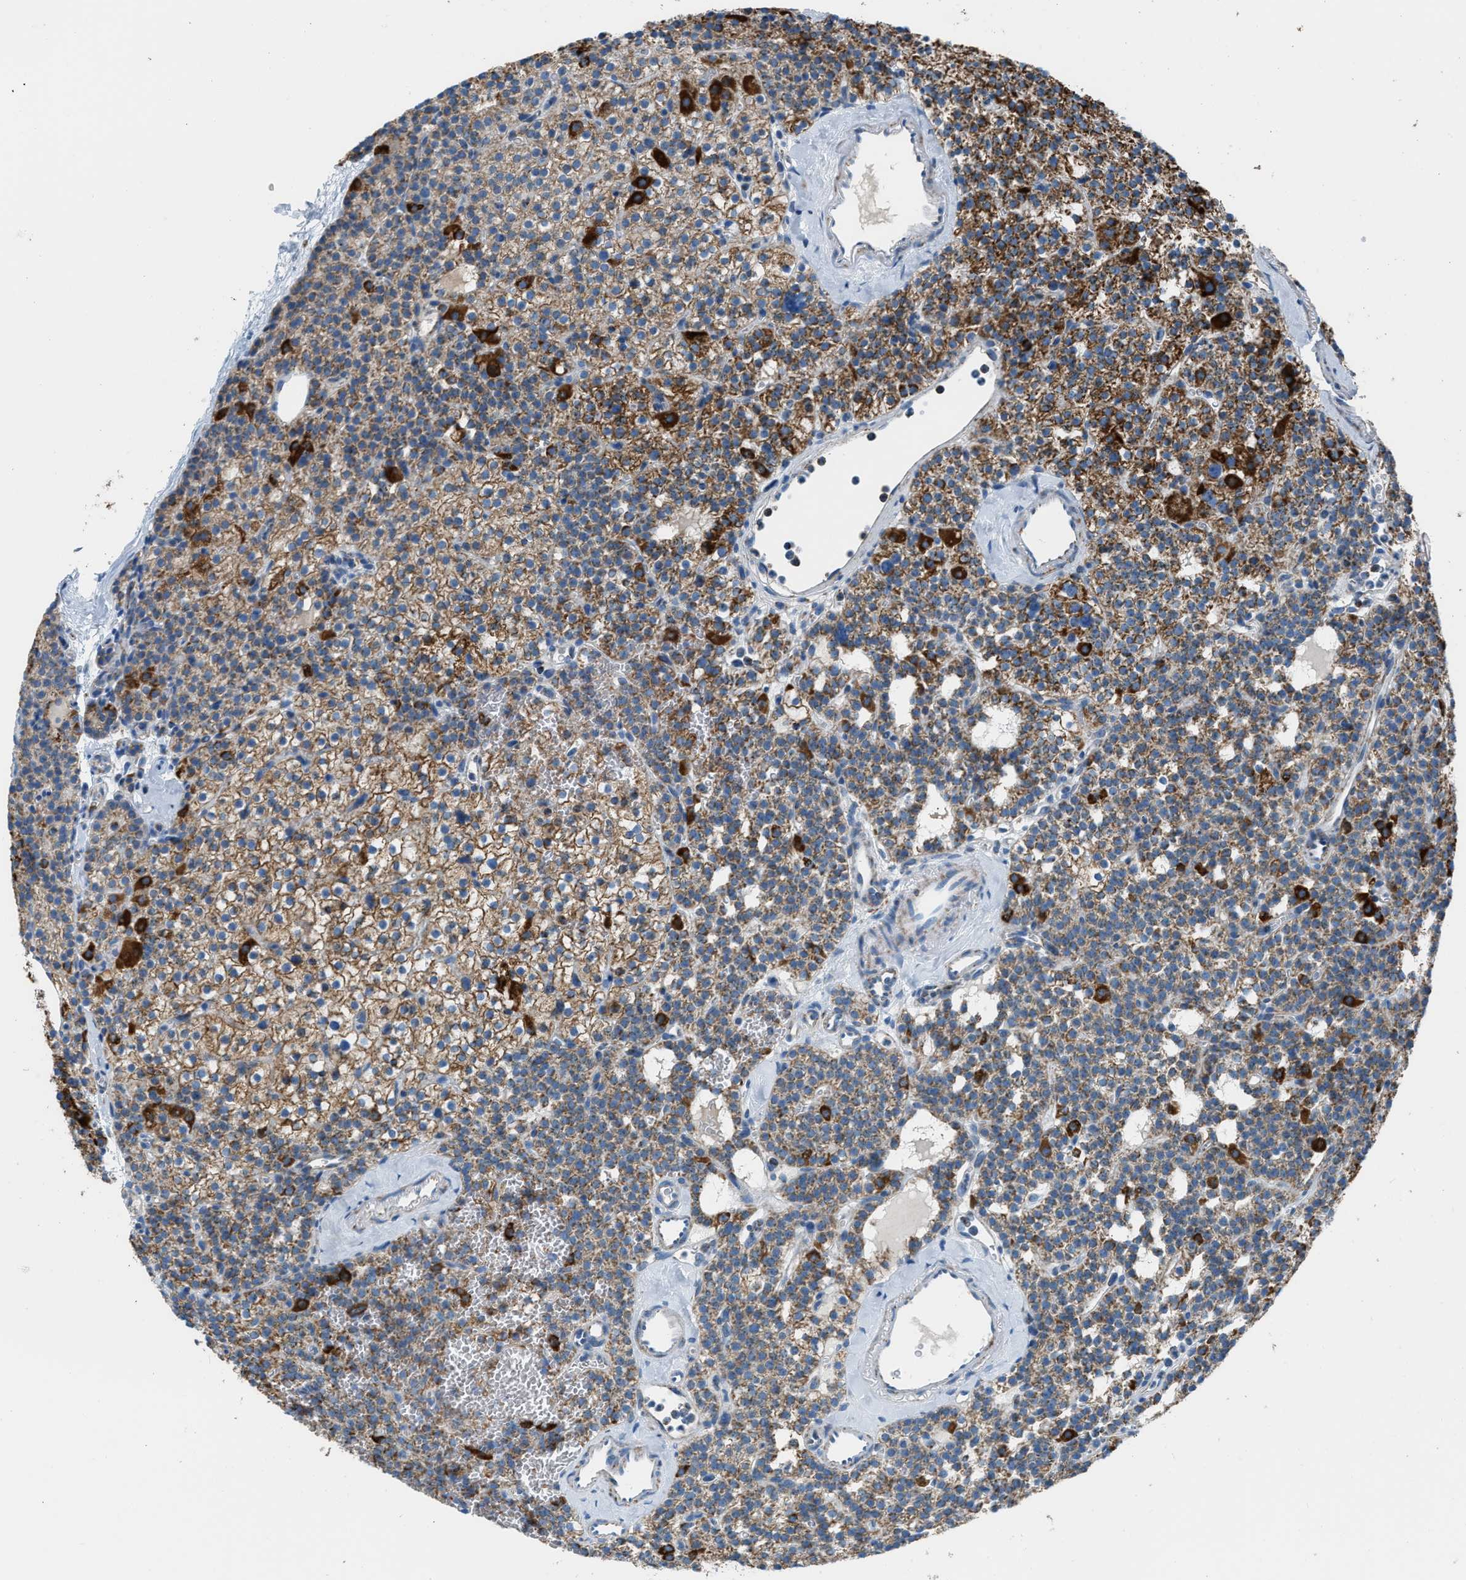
{"staining": {"intensity": "strong", "quantity": ">75%", "location": "cytoplasmic/membranous"}, "tissue": "parathyroid gland", "cell_type": "Glandular cells", "image_type": "normal", "snomed": [{"axis": "morphology", "description": "Normal tissue, NOS"}, {"axis": "morphology", "description": "Adenoma, NOS"}, {"axis": "topography", "description": "Parathyroid gland"}], "caption": "Immunohistochemistry of normal human parathyroid gland exhibits high levels of strong cytoplasmic/membranous positivity in approximately >75% of glandular cells.", "gene": "MDH2", "patient": {"sex": "female", "age": 74}}